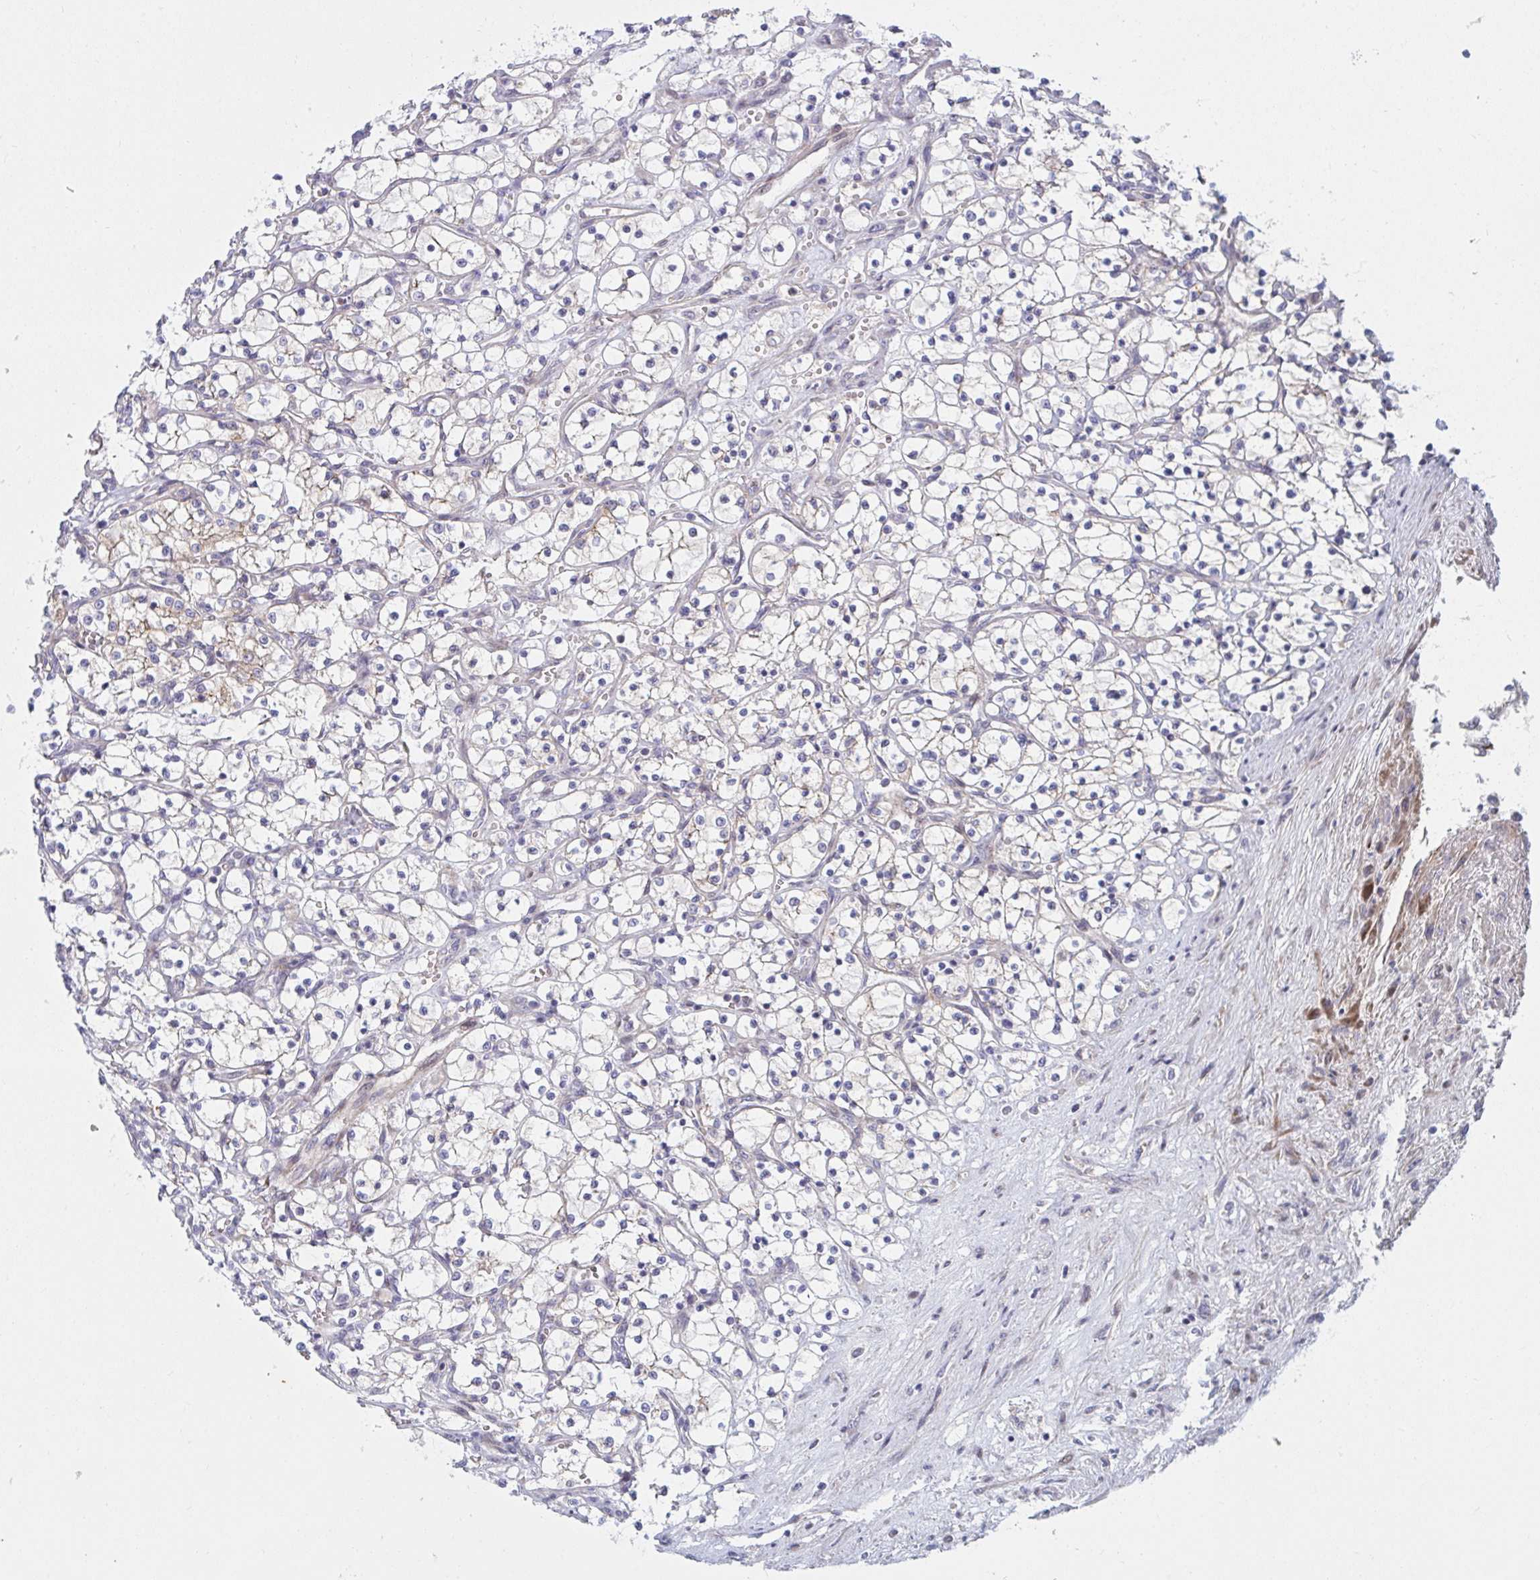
{"staining": {"intensity": "negative", "quantity": "none", "location": "none"}, "tissue": "renal cancer", "cell_type": "Tumor cells", "image_type": "cancer", "snomed": [{"axis": "morphology", "description": "Adenocarcinoma, NOS"}, {"axis": "topography", "description": "Kidney"}], "caption": "Immunohistochemistry (IHC) micrograph of renal cancer (adenocarcinoma) stained for a protein (brown), which exhibits no positivity in tumor cells.", "gene": "TNFSF4", "patient": {"sex": "female", "age": 69}}